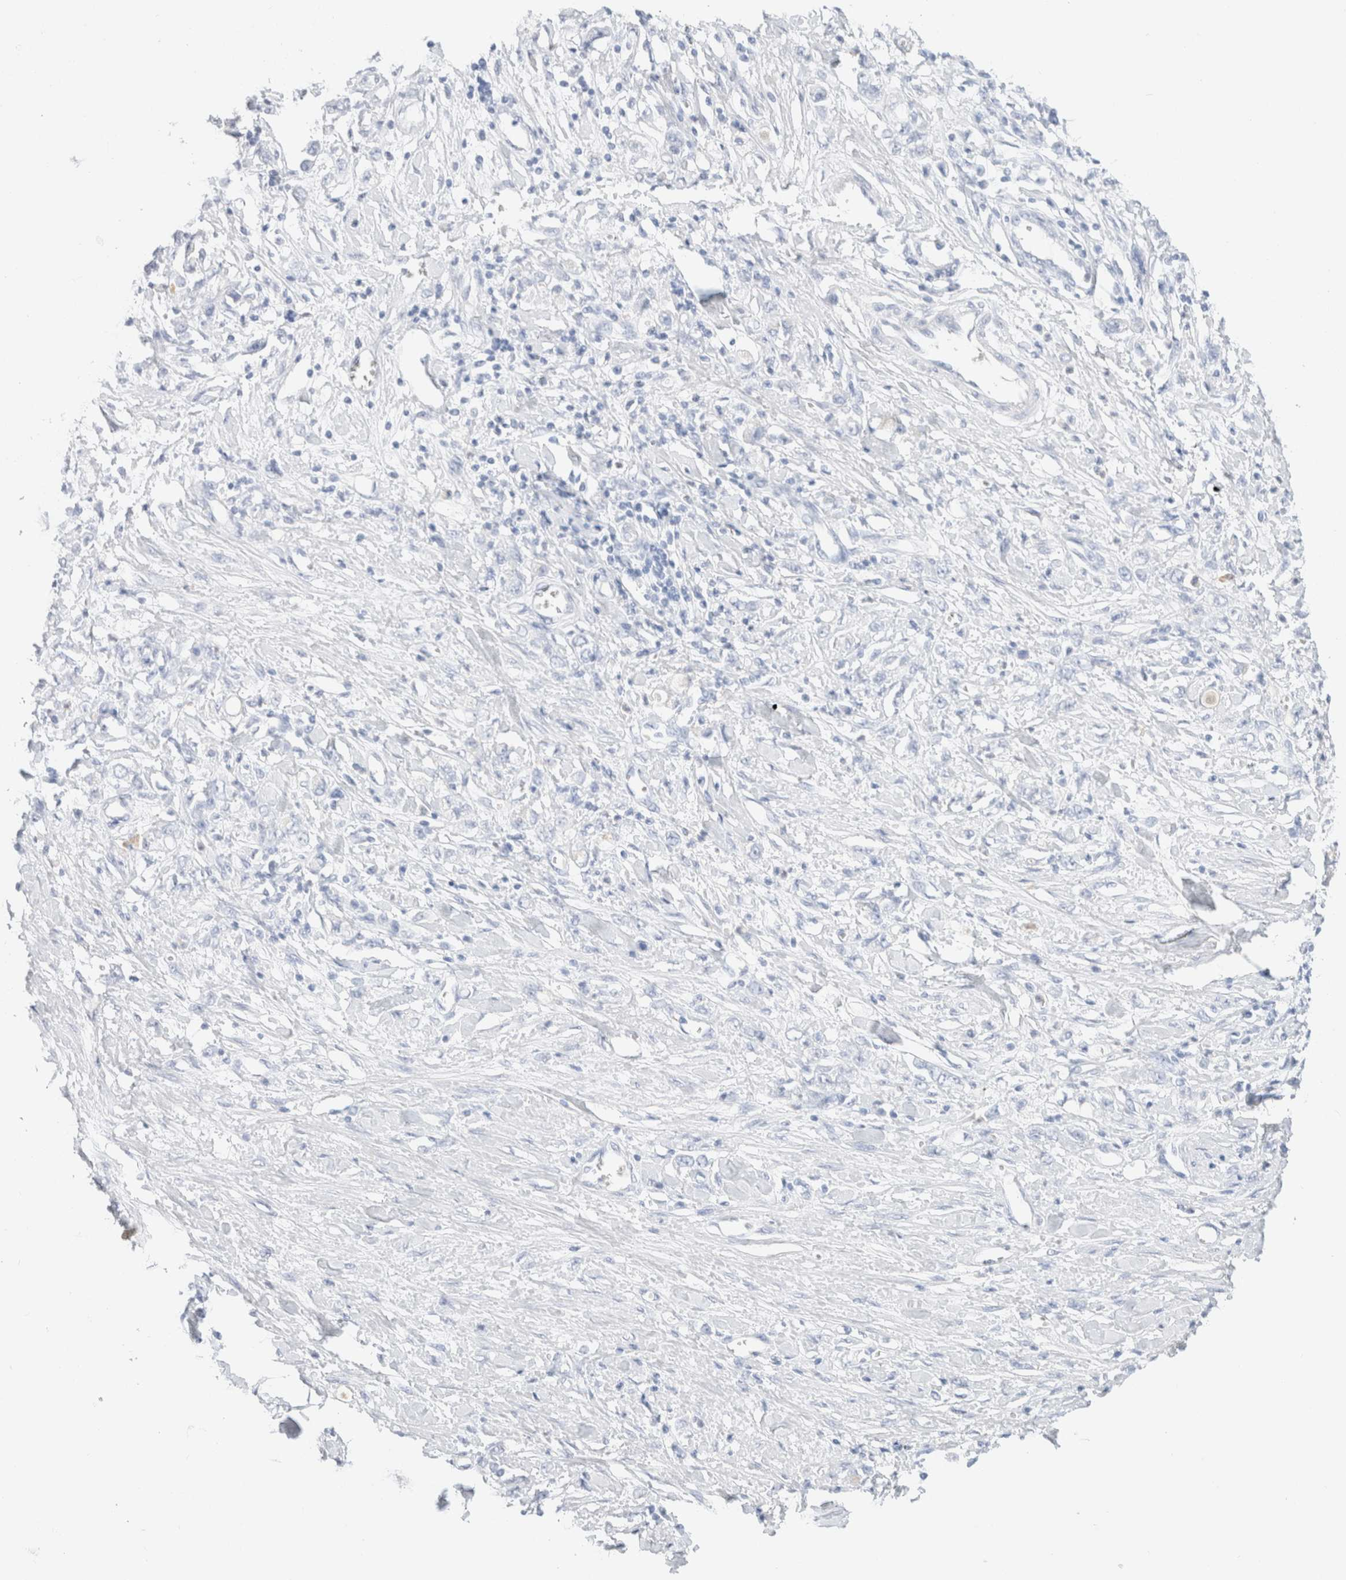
{"staining": {"intensity": "negative", "quantity": "none", "location": "none"}, "tissue": "stomach cancer", "cell_type": "Tumor cells", "image_type": "cancer", "snomed": [{"axis": "morphology", "description": "Adenocarcinoma, NOS"}, {"axis": "topography", "description": "Stomach"}], "caption": "DAB (3,3'-diaminobenzidine) immunohistochemical staining of stomach cancer (adenocarcinoma) displays no significant expression in tumor cells.", "gene": "ARG1", "patient": {"sex": "female", "age": 76}}